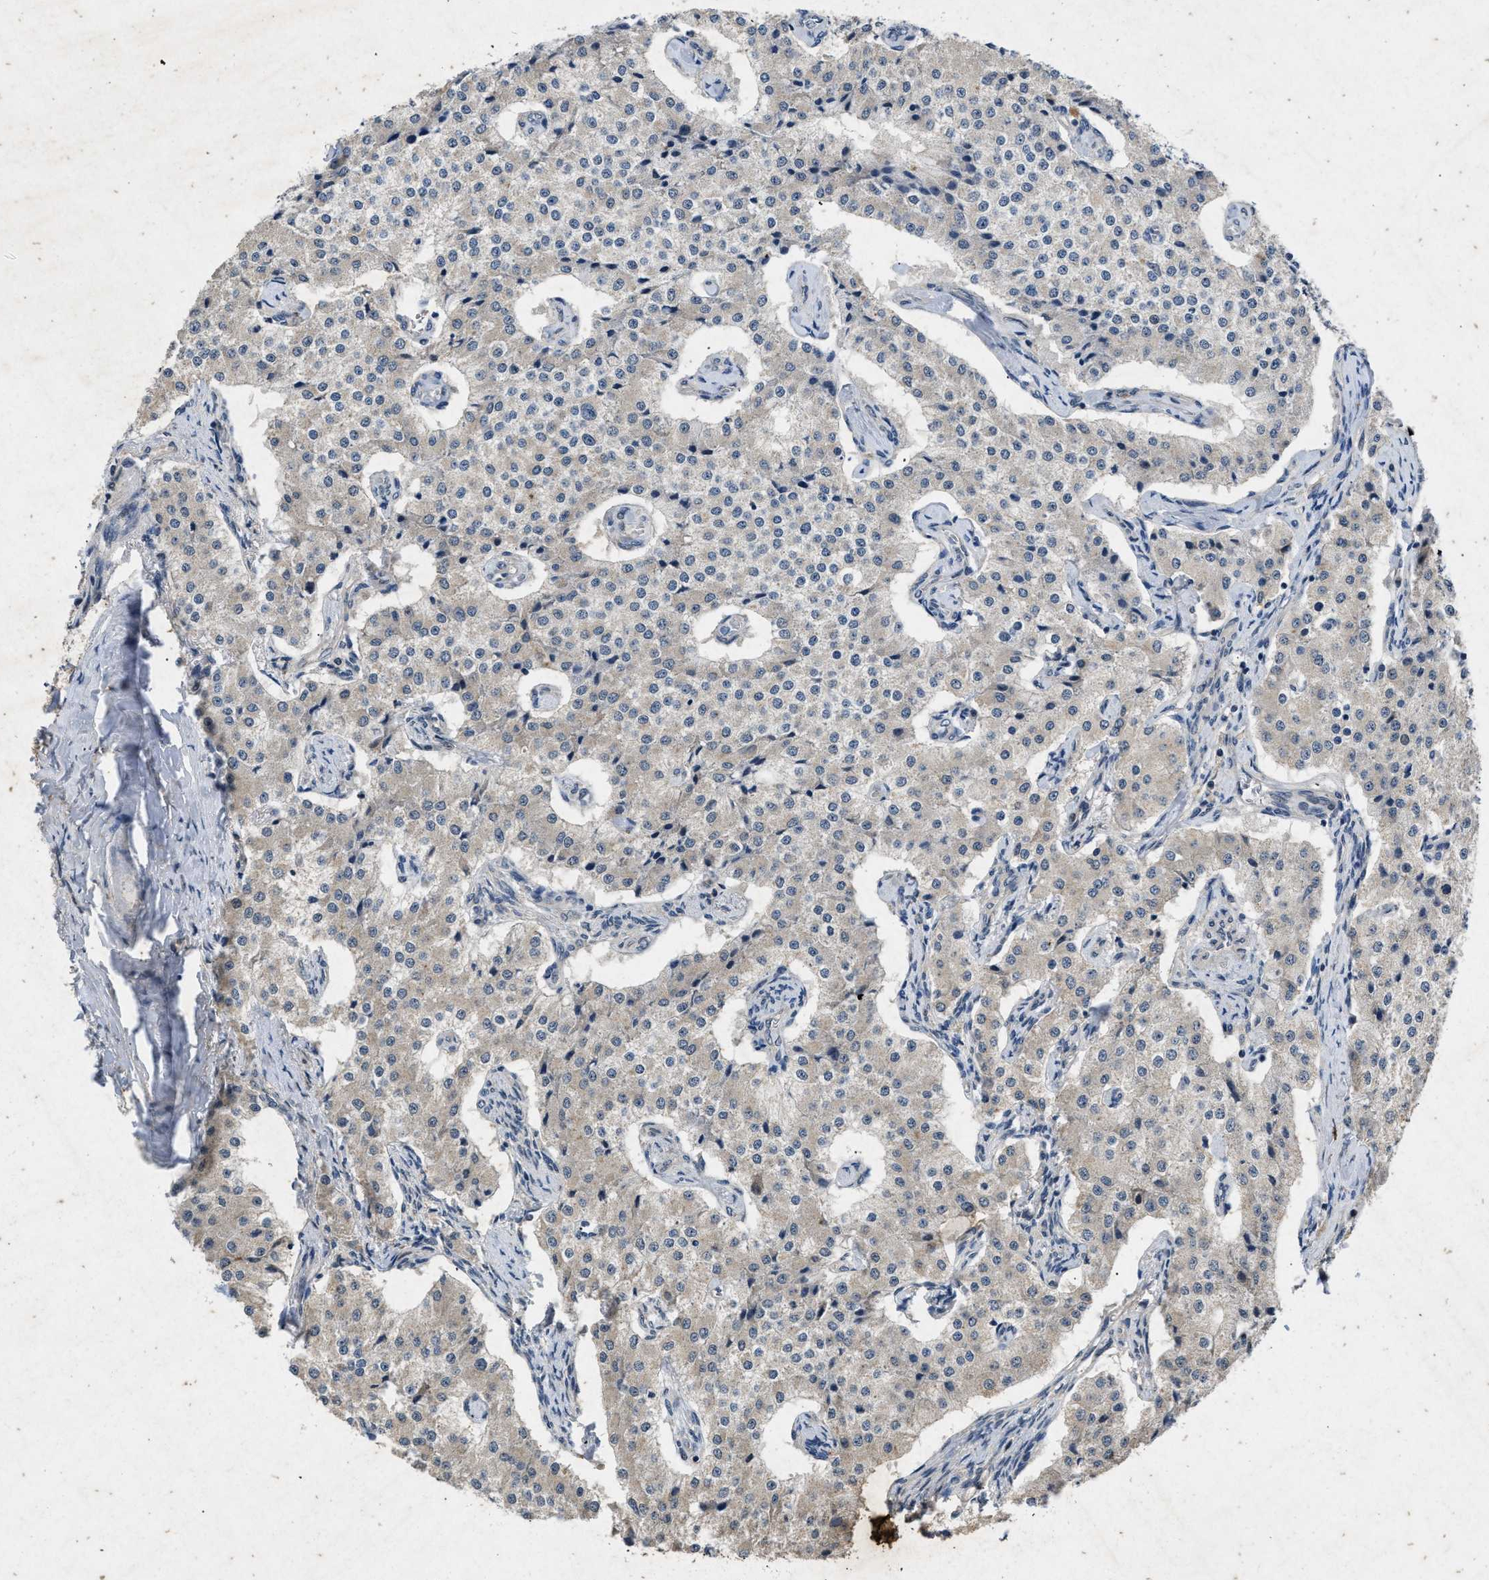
{"staining": {"intensity": "negative", "quantity": "none", "location": "none"}, "tissue": "carcinoid", "cell_type": "Tumor cells", "image_type": "cancer", "snomed": [{"axis": "morphology", "description": "Carcinoid, malignant, NOS"}, {"axis": "topography", "description": "Colon"}], "caption": "There is no significant expression in tumor cells of malignant carcinoid.", "gene": "PRKG2", "patient": {"sex": "female", "age": 52}}